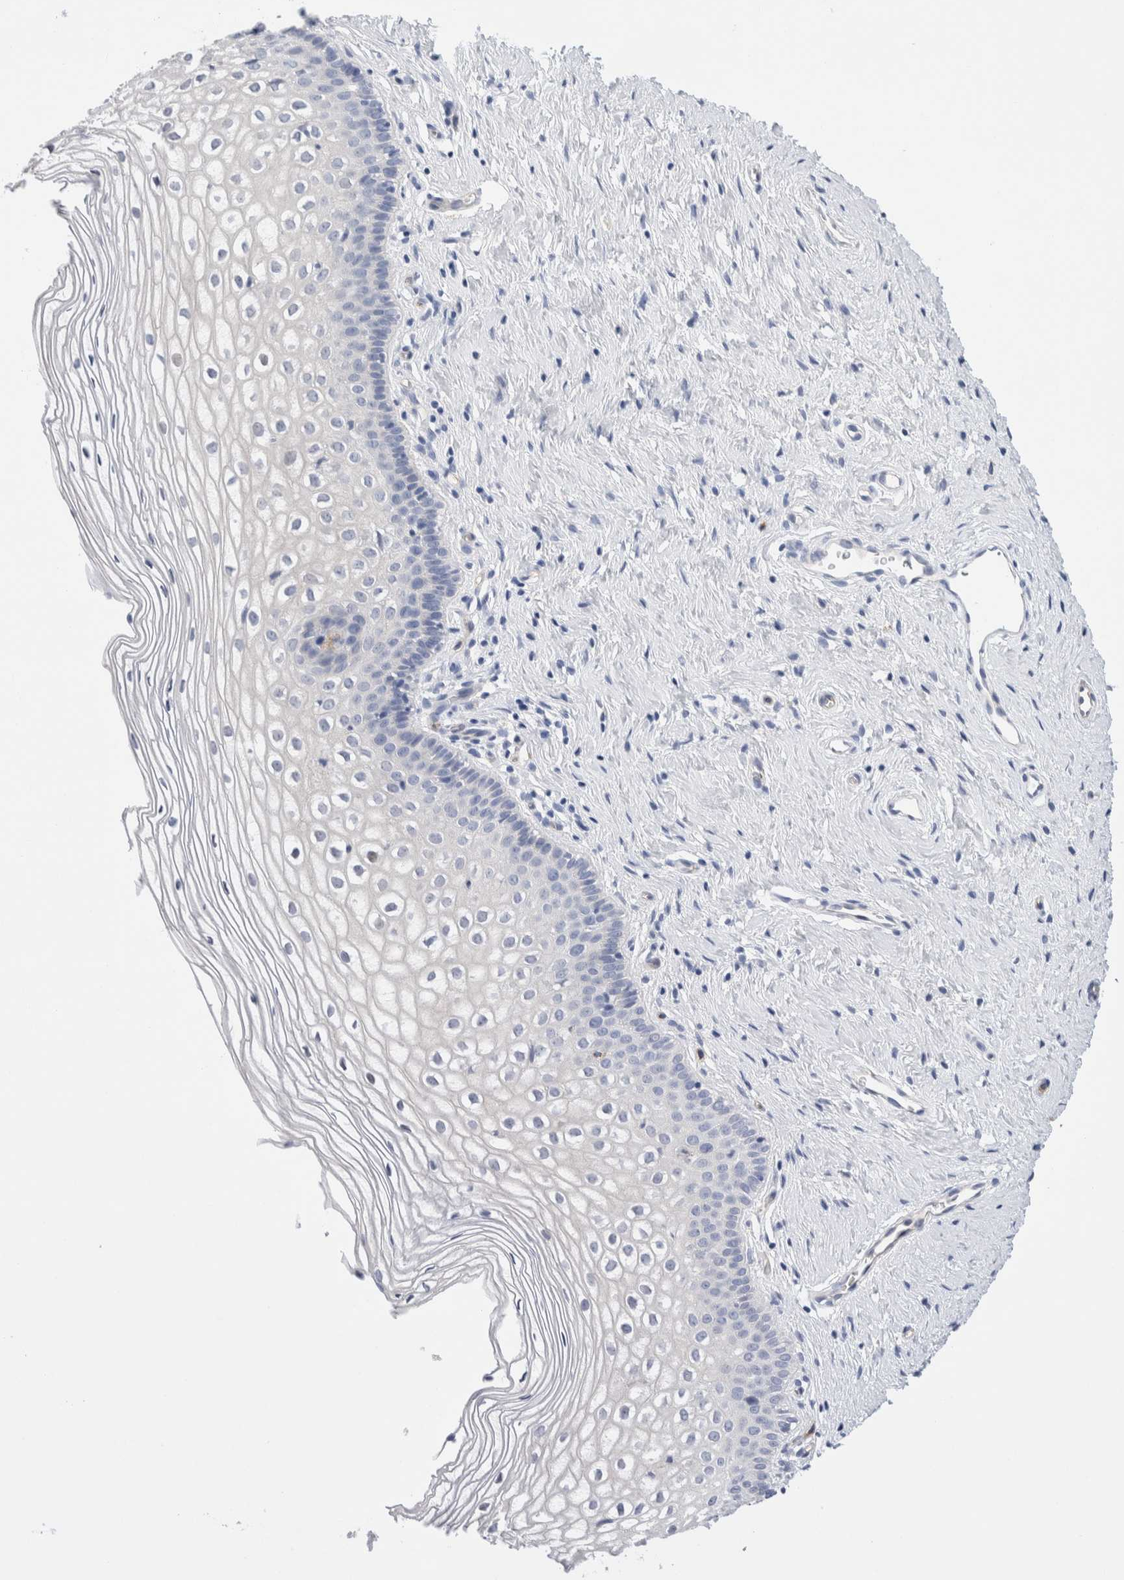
{"staining": {"intensity": "negative", "quantity": "none", "location": "none"}, "tissue": "cervix", "cell_type": "Squamous epithelial cells", "image_type": "normal", "snomed": [{"axis": "morphology", "description": "Normal tissue, NOS"}, {"axis": "topography", "description": "Cervix"}], "caption": "A high-resolution micrograph shows IHC staining of benign cervix, which exhibits no significant positivity in squamous epithelial cells.", "gene": "METRNL", "patient": {"sex": "female", "age": 27}}